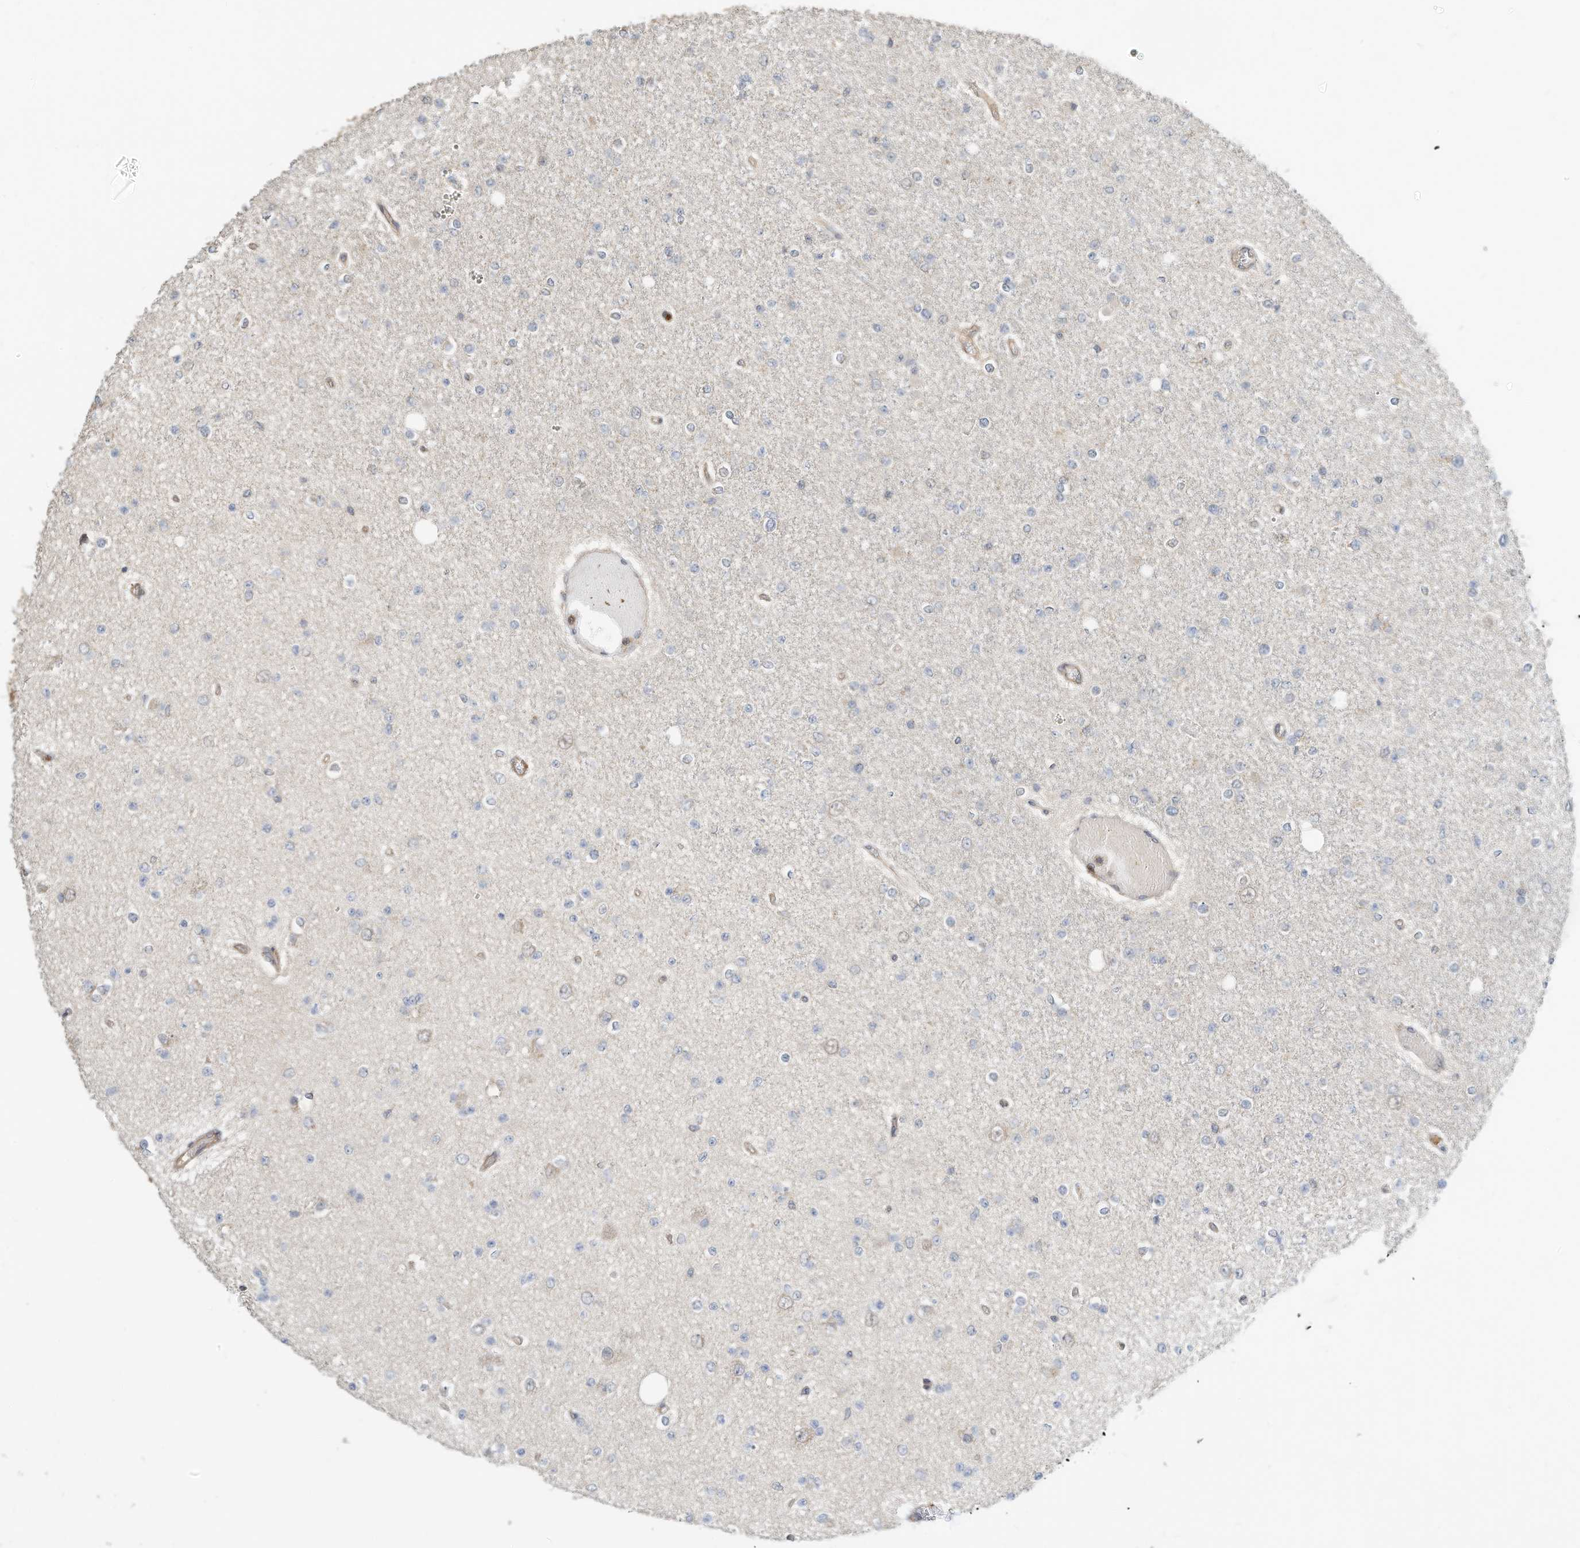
{"staining": {"intensity": "negative", "quantity": "none", "location": "none"}, "tissue": "glioma", "cell_type": "Tumor cells", "image_type": "cancer", "snomed": [{"axis": "morphology", "description": "Glioma, malignant, Low grade"}, {"axis": "topography", "description": "Brain"}], "caption": "An immunohistochemistry (IHC) histopathology image of malignant glioma (low-grade) is shown. There is no staining in tumor cells of malignant glioma (low-grade).", "gene": "OFD1", "patient": {"sex": "female", "age": 22}}